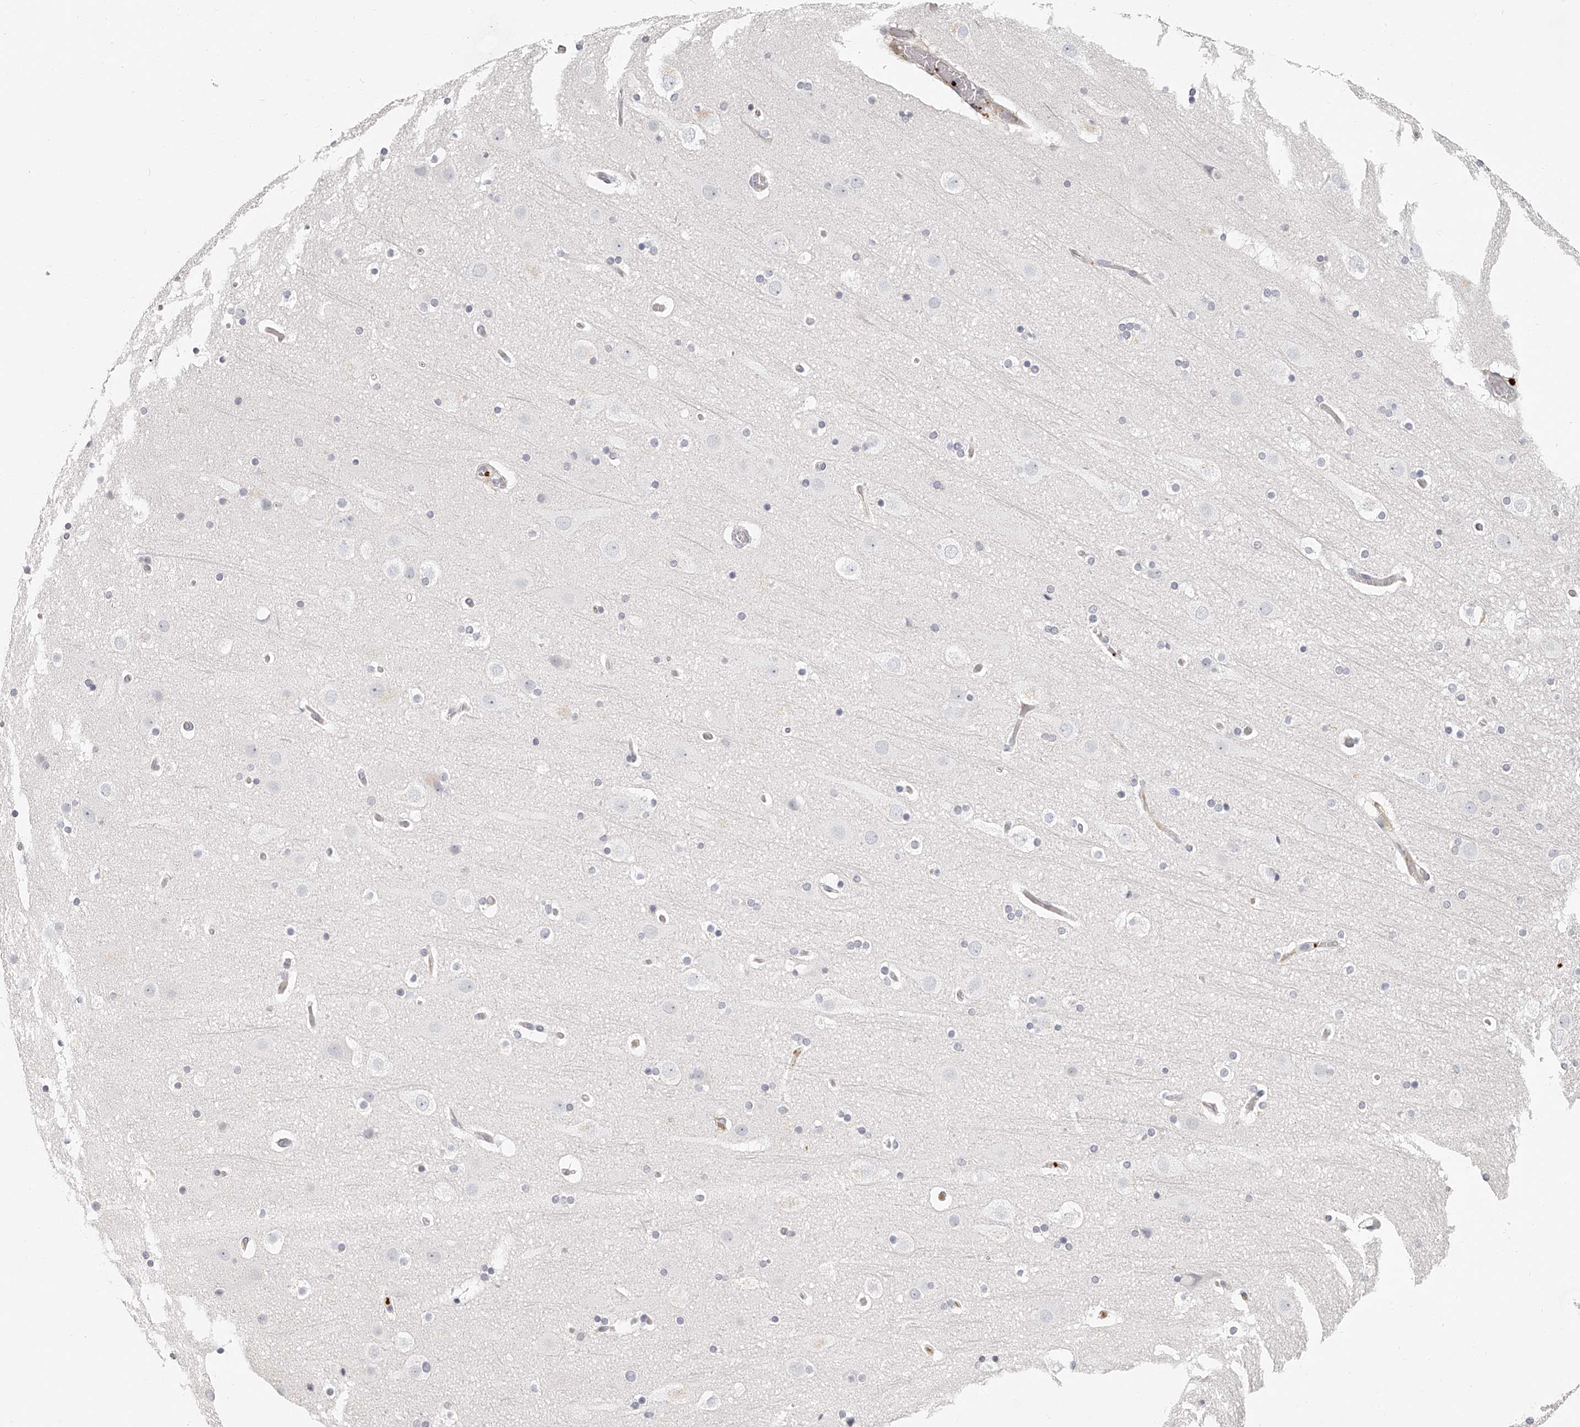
{"staining": {"intensity": "negative", "quantity": "none", "location": "none"}, "tissue": "cerebral cortex", "cell_type": "Endothelial cells", "image_type": "normal", "snomed": [{"axis": "morphology", "description": "Normal tissue, NOS"}, {"axis": "topography", "description": "Cerebral cortex"}], "caption": "DAB (3,3'-diaminobenzidine) immunohistochemical staining of unremarkable human cerebral cortex shows no significant staining in endothelial cells. The staining is performed using DAB brown chromogen with nuclei counter-stained in using hematoxylin.", "gene": "ITGB3", "patient": {"sex": "male", "age": 57}}